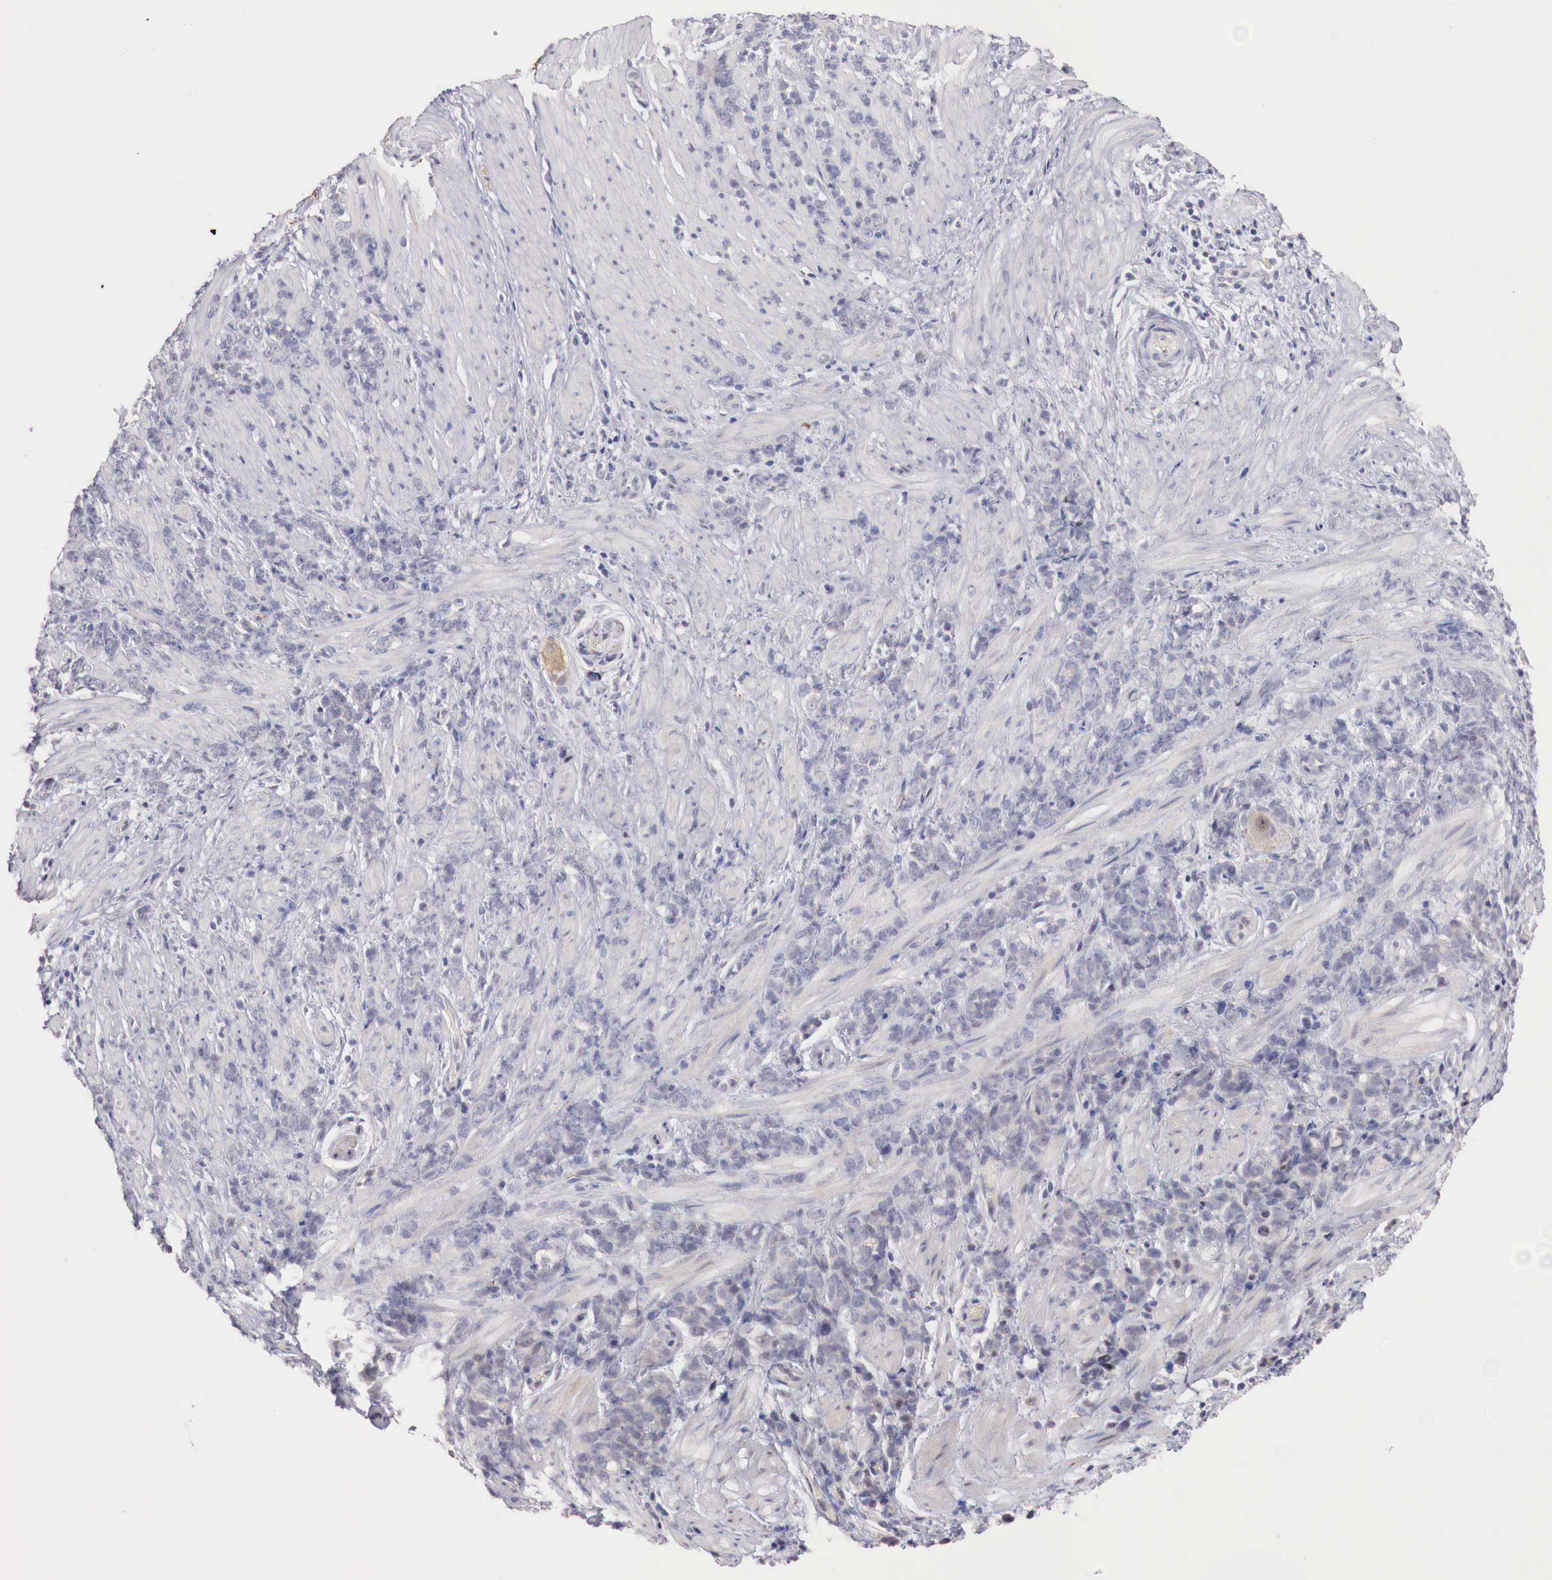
{"staining": {"intensity": "negative", "quantity": "none", "location": "none"}, "tissue": "stomach cancer", "cell_type": "Tumor cells", "image_type": "cancer", "snomed": [{"axis": "morphology", "description": "Adenocarcinoma, NOS"}, {"axis": "topography", "description": "Stomach, lower"}], "caption": "Image shows no protein positivity in tumor cells of stomach cancer (adenocarcinoma) tissue.", "gene": "TRIM13", "patient": {"sex": "male", "age": 88}}